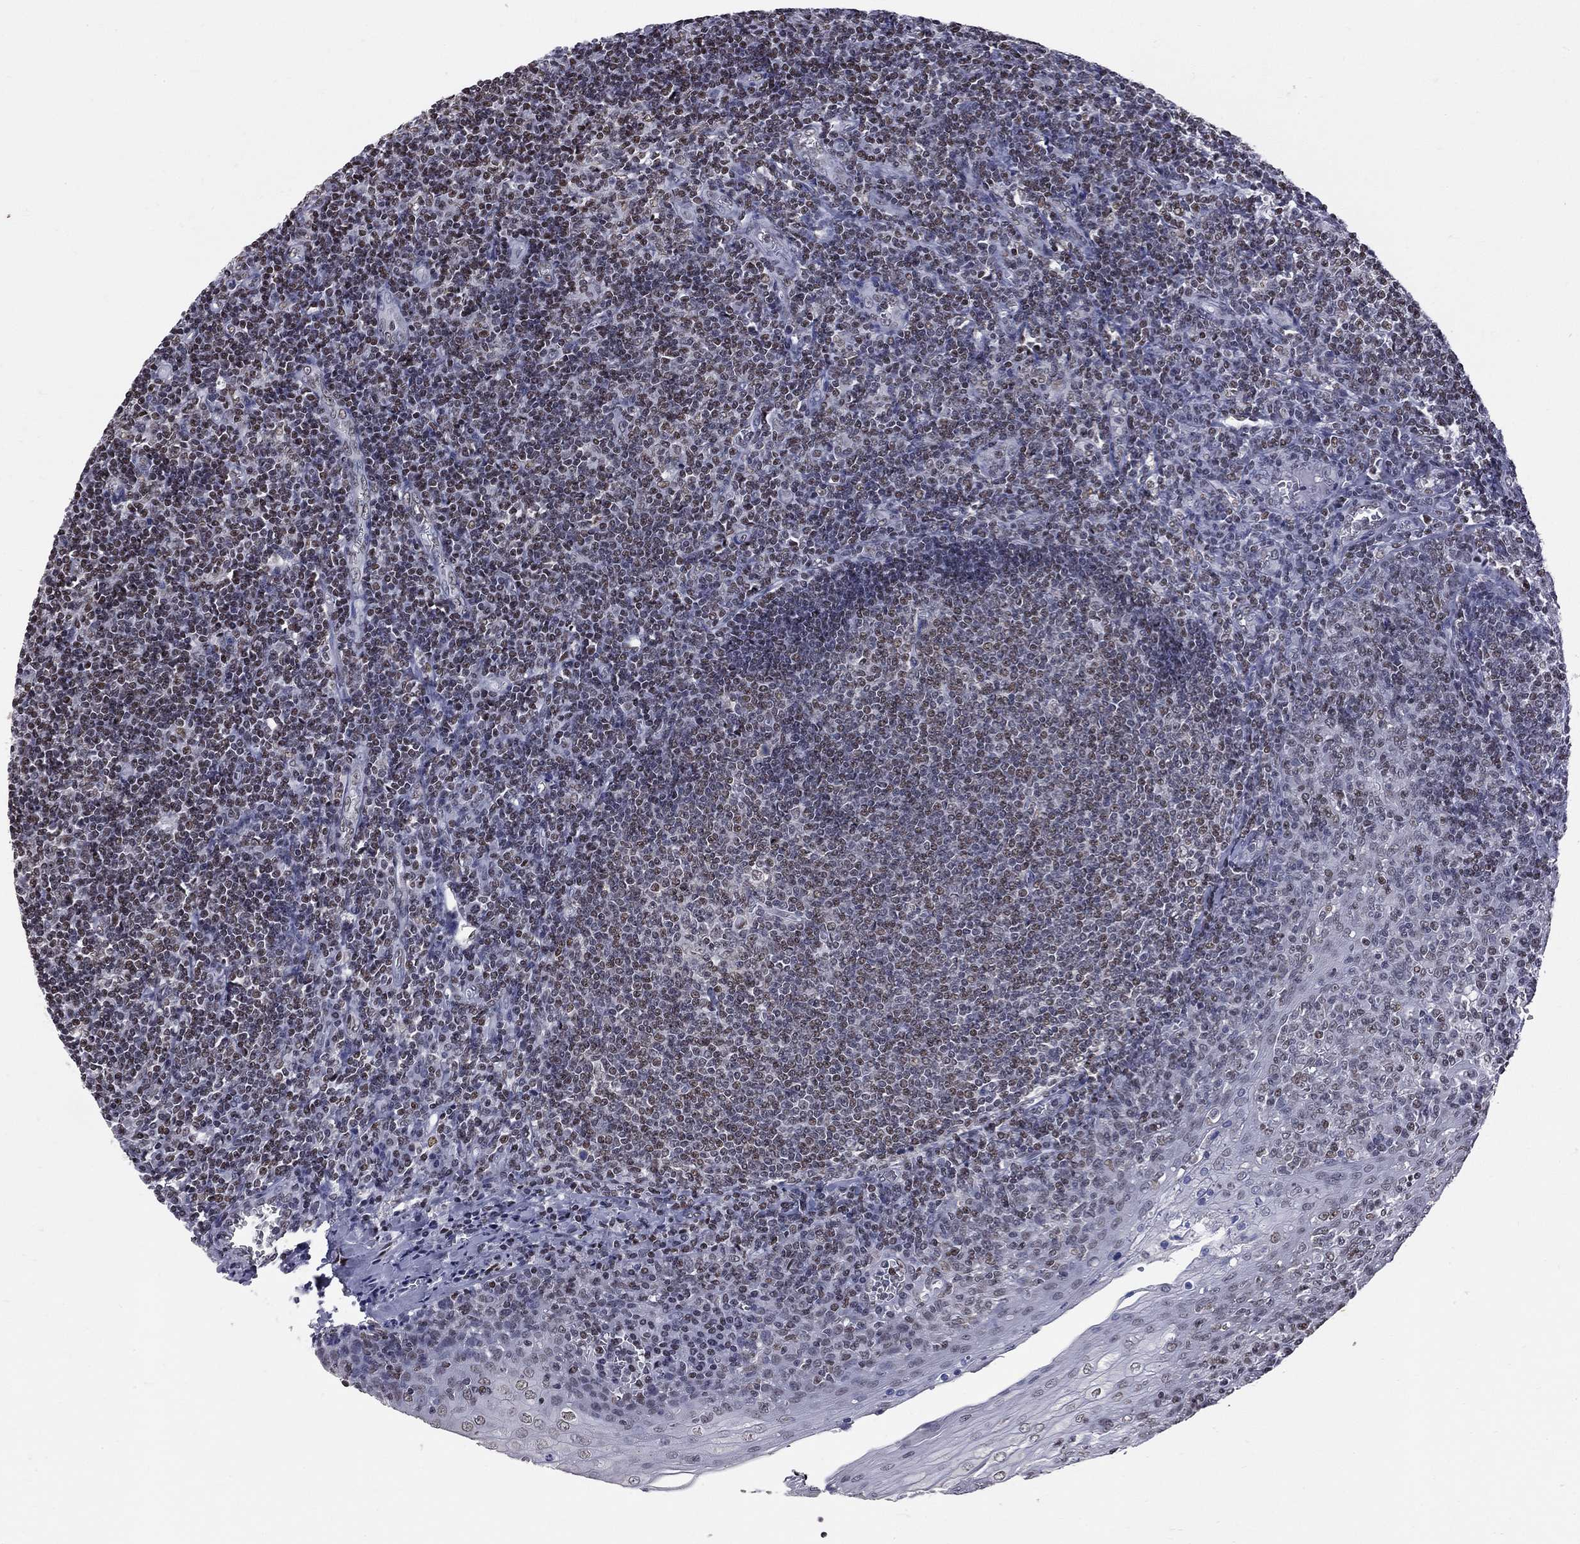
{"staining": {"intensity": "moderate", "quantity": "25%-75%", "location": "nuclear"}, "tissue": "tonsil", "cell_type": "Germinal center cells", "image_type": "normal", "snomed": [{"axis": "morphology", "description": "Normal tissue, NOS"}, {"axis": "topography", "description": "Tonsil"}], "caption": "The histopathology image exhibits immunohistochemical staining of unremarkable tonsil. There is moderate nuclear staining is identified in approximately 25%-75% of germinal center cells.", "gene": "ZNF154", "patient": {"sex": "male", "age": 33}}